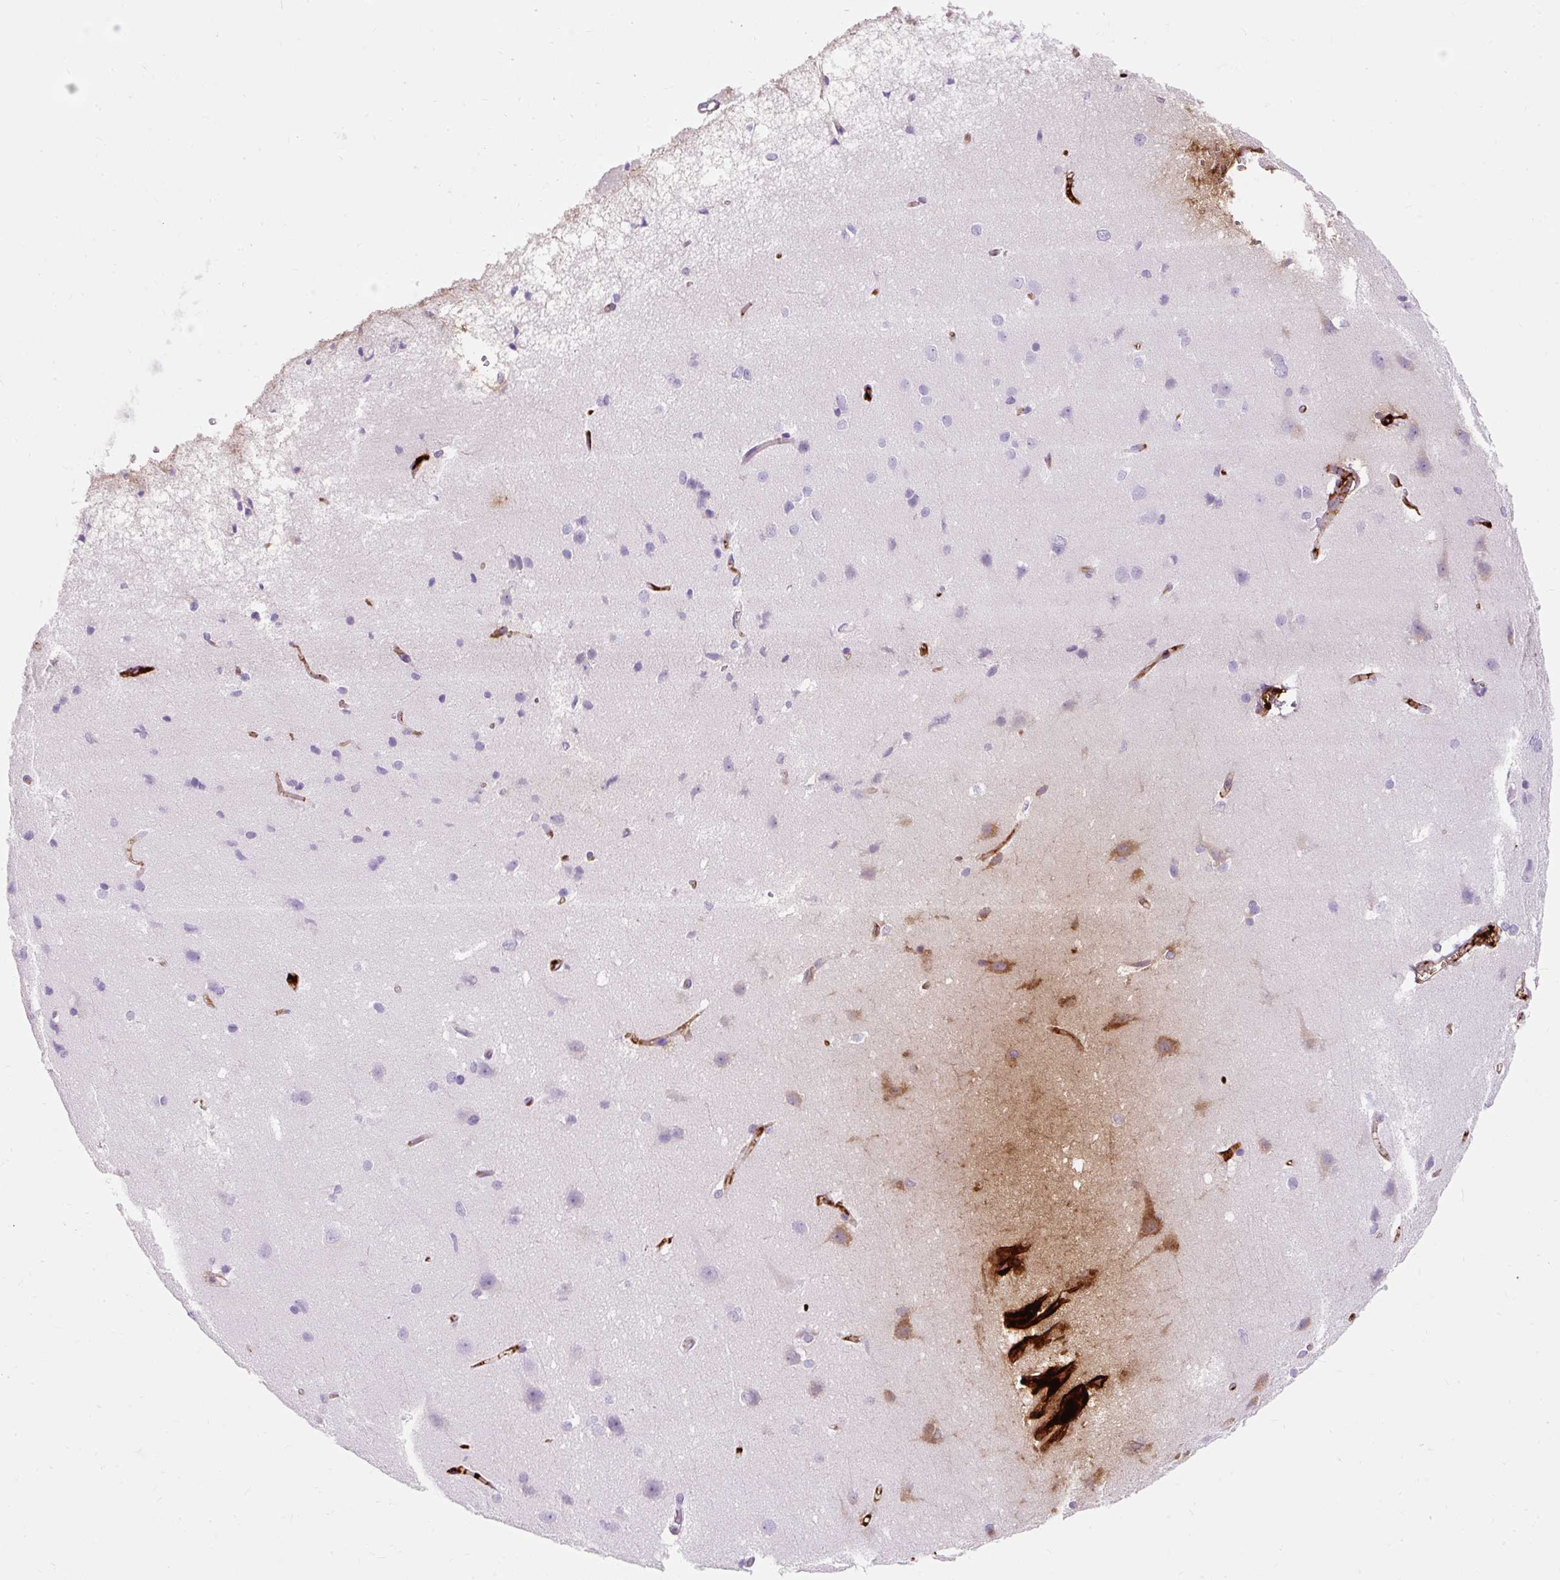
{"staining": {"intensity": "moderate", "quantity": "25%-75%", "location": "cytoplasmic/membranous"}, "tissue": "cerebral cortex", "cell_type": "Endothelial cells", "image_type": "normal", "snomed": [{"axis": "morphology", "description": "Normal tissue, NOS"}, {"axis": "topography", "description": "Cerebral cortex"}], "caption": "The micrograph reveals immunohistochemical staining of benign cerebral cortex. There is moderate cytoplasmic/membranous expression is identified in about 25%-75% of endothelial cells.", "gene": "APOC2", "patient": {"sex": "male", "age": 37}}